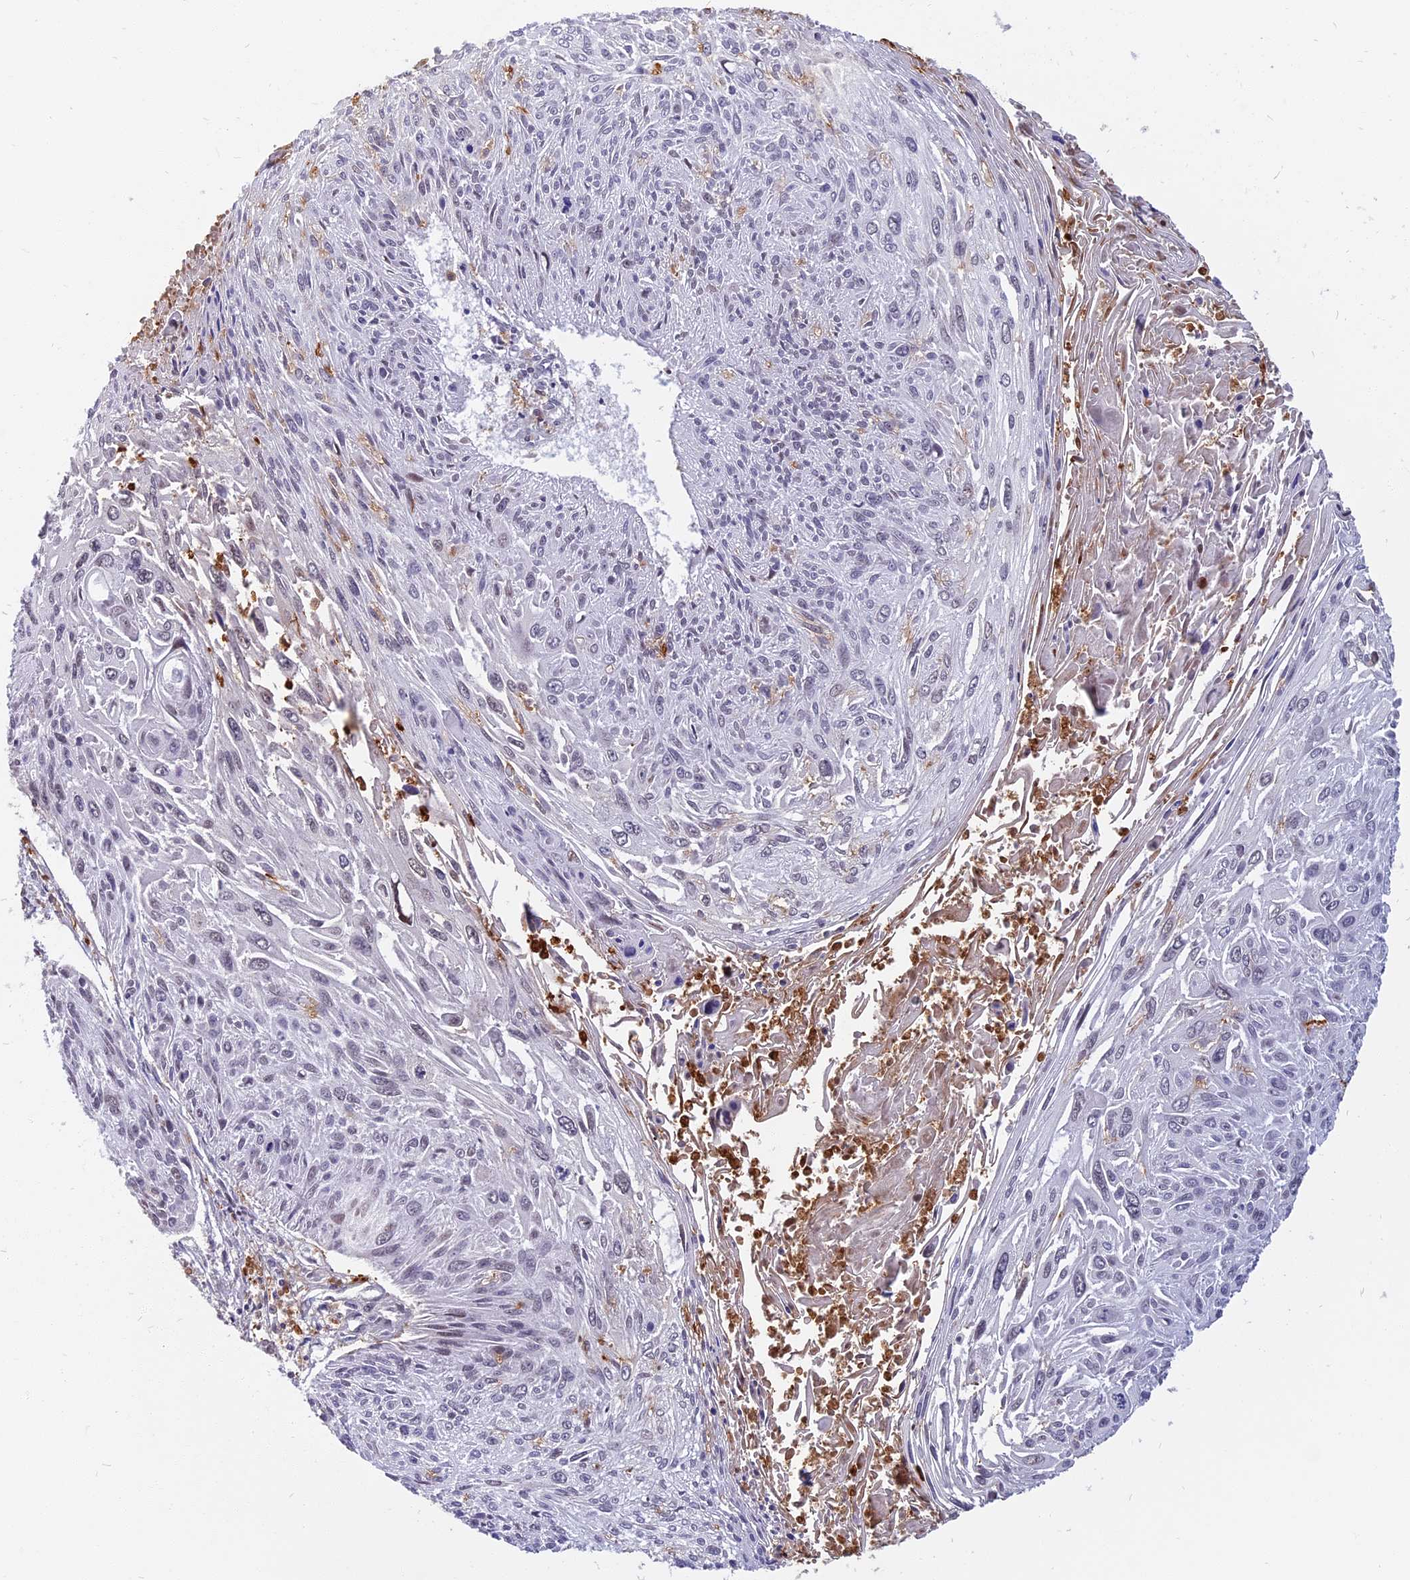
{"staining": {"intensity": "negative", "quantity": "none", "location": "none"}, "tissue": "cervical cancer", "cell_type": "Tumor cells", "image_type": "cancer", "snomed": [{"axis": "morphology", "description": "Squamous cell carcinoma, NOS"}, {"axis": "topography", "description": "Cervix"}], "caption": "A photomicrograph of human squamous cell carcinoma (cervical) is negative for staining in tumor cells. The staining was performed using DAB (3,3'-diaminobenzidine) to visualize the protein expression in brown, while the nuclei were stained in blue with hematoxylin (Magnification: 20x).", "gene": "CDC7", "patient": {"sex": "female", "age": 51}}